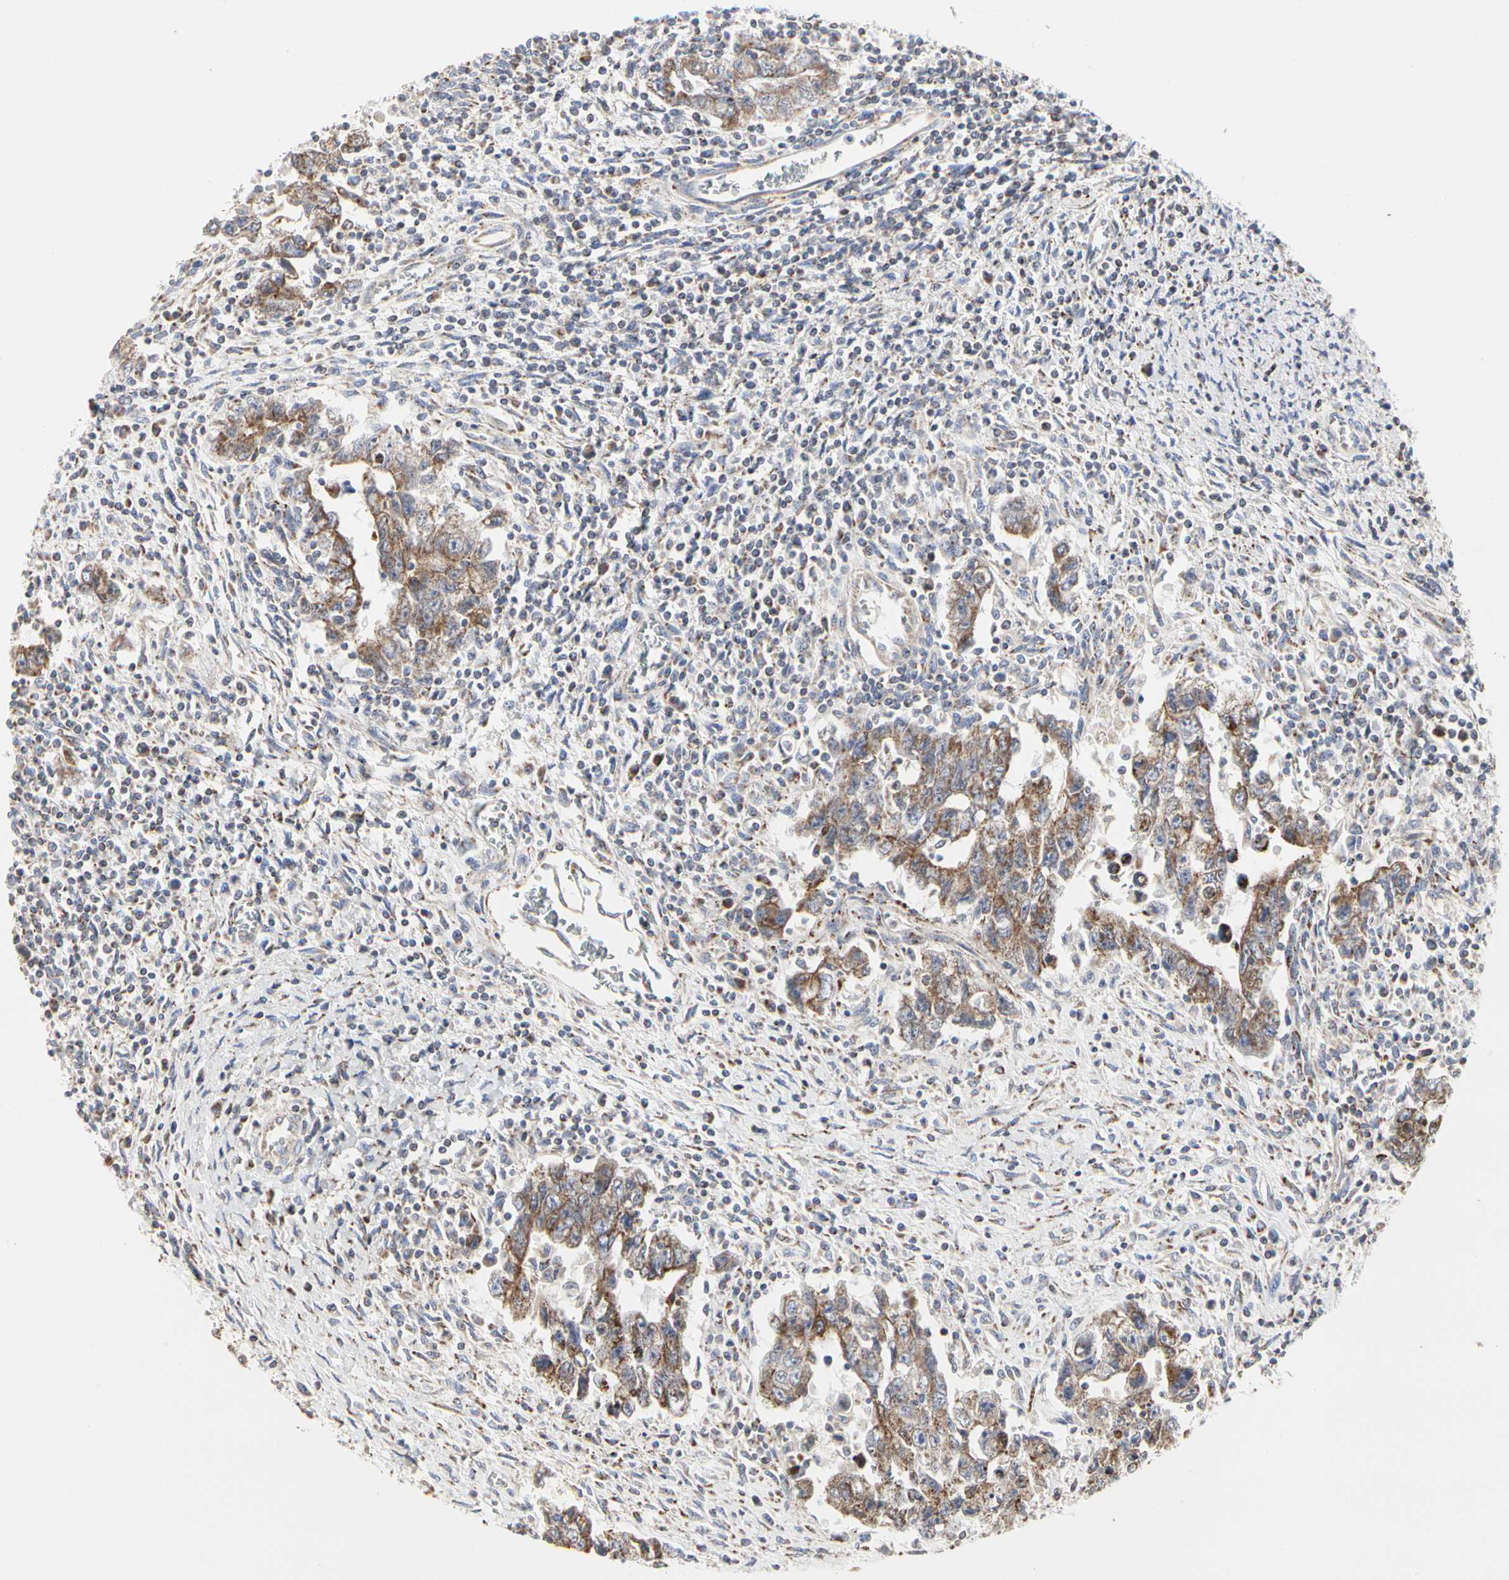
{"staining": {"intensity": "moderate", "quantity": ">75%", "location": "cytoplasmic/membranous"}, "tissue": "testis cancer", "cell_type": "Tumor cells", "image_type": "cancer", "snomed": [{"axis": "morphology", "description": "Carcinoma, Embryonal, NOS"}, {"axis": "topography", "description": "Testis"}], "caption": "IHC photomicrograph of testis cancer stained for a protein (brown), which displays medium levels of moderate cytoplasmic/membranous staining in about >75% of tumor cells.", "gene": "TSKU", "patient": {"sex": "male", "age": 28}}